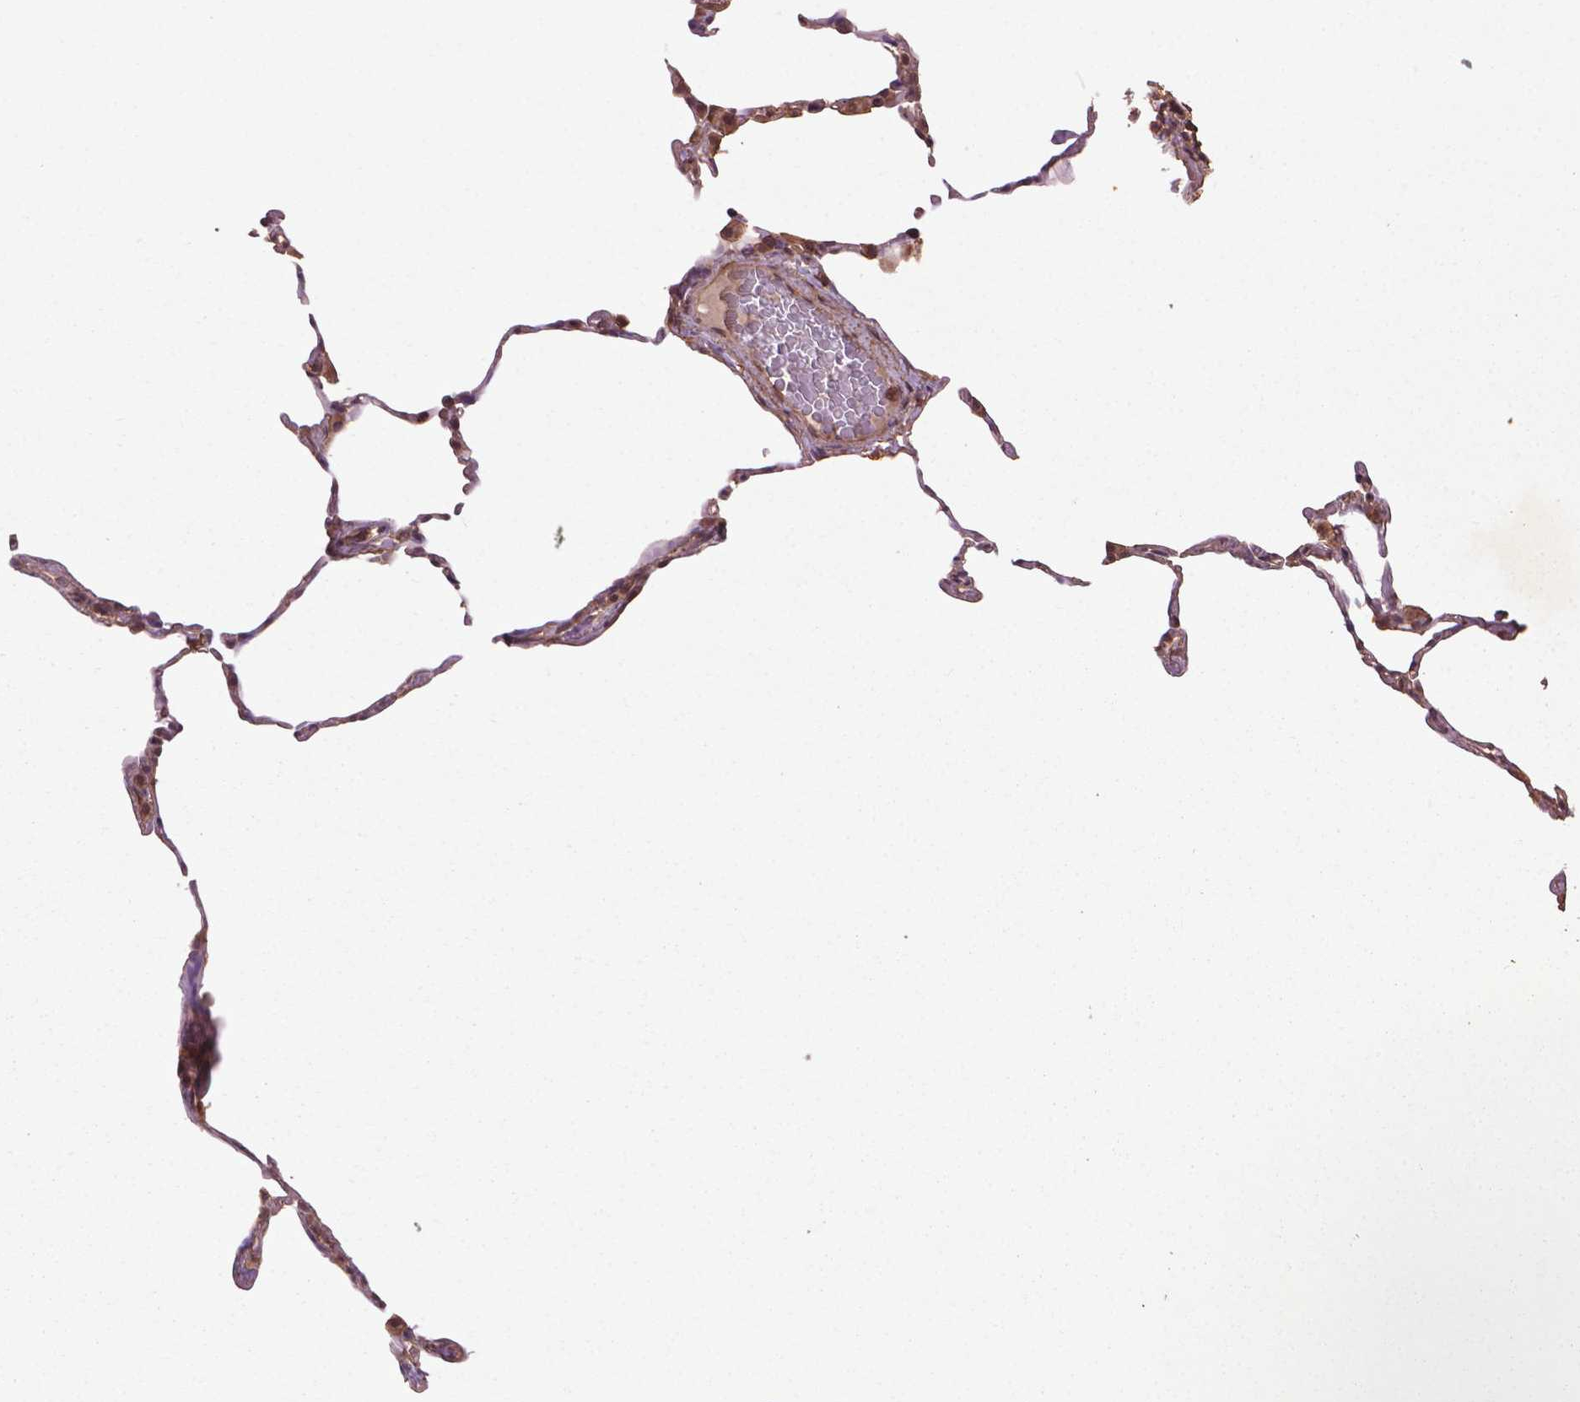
{"staining": {"intensity": "moderate", "quantity": ">75%", "location": "cytoplasmic/membranous"}, "tissue": "lung", "cell_type": "Alveolar cells", "image_type": "normal", "snomed": [{"axis": "morphology", "description": "Normal tissue, NOS"}, {"axis": "topography", "description": "Lung"}], "caption": "Immunohistochemical staining of unremarkable lung reveals >75% levels of moderate cytoplasmic/membranous protein positivity in about >75% of alveolar cells.", "gene": "BABAM1", "patient": {"sex": "female", "age": 57}}